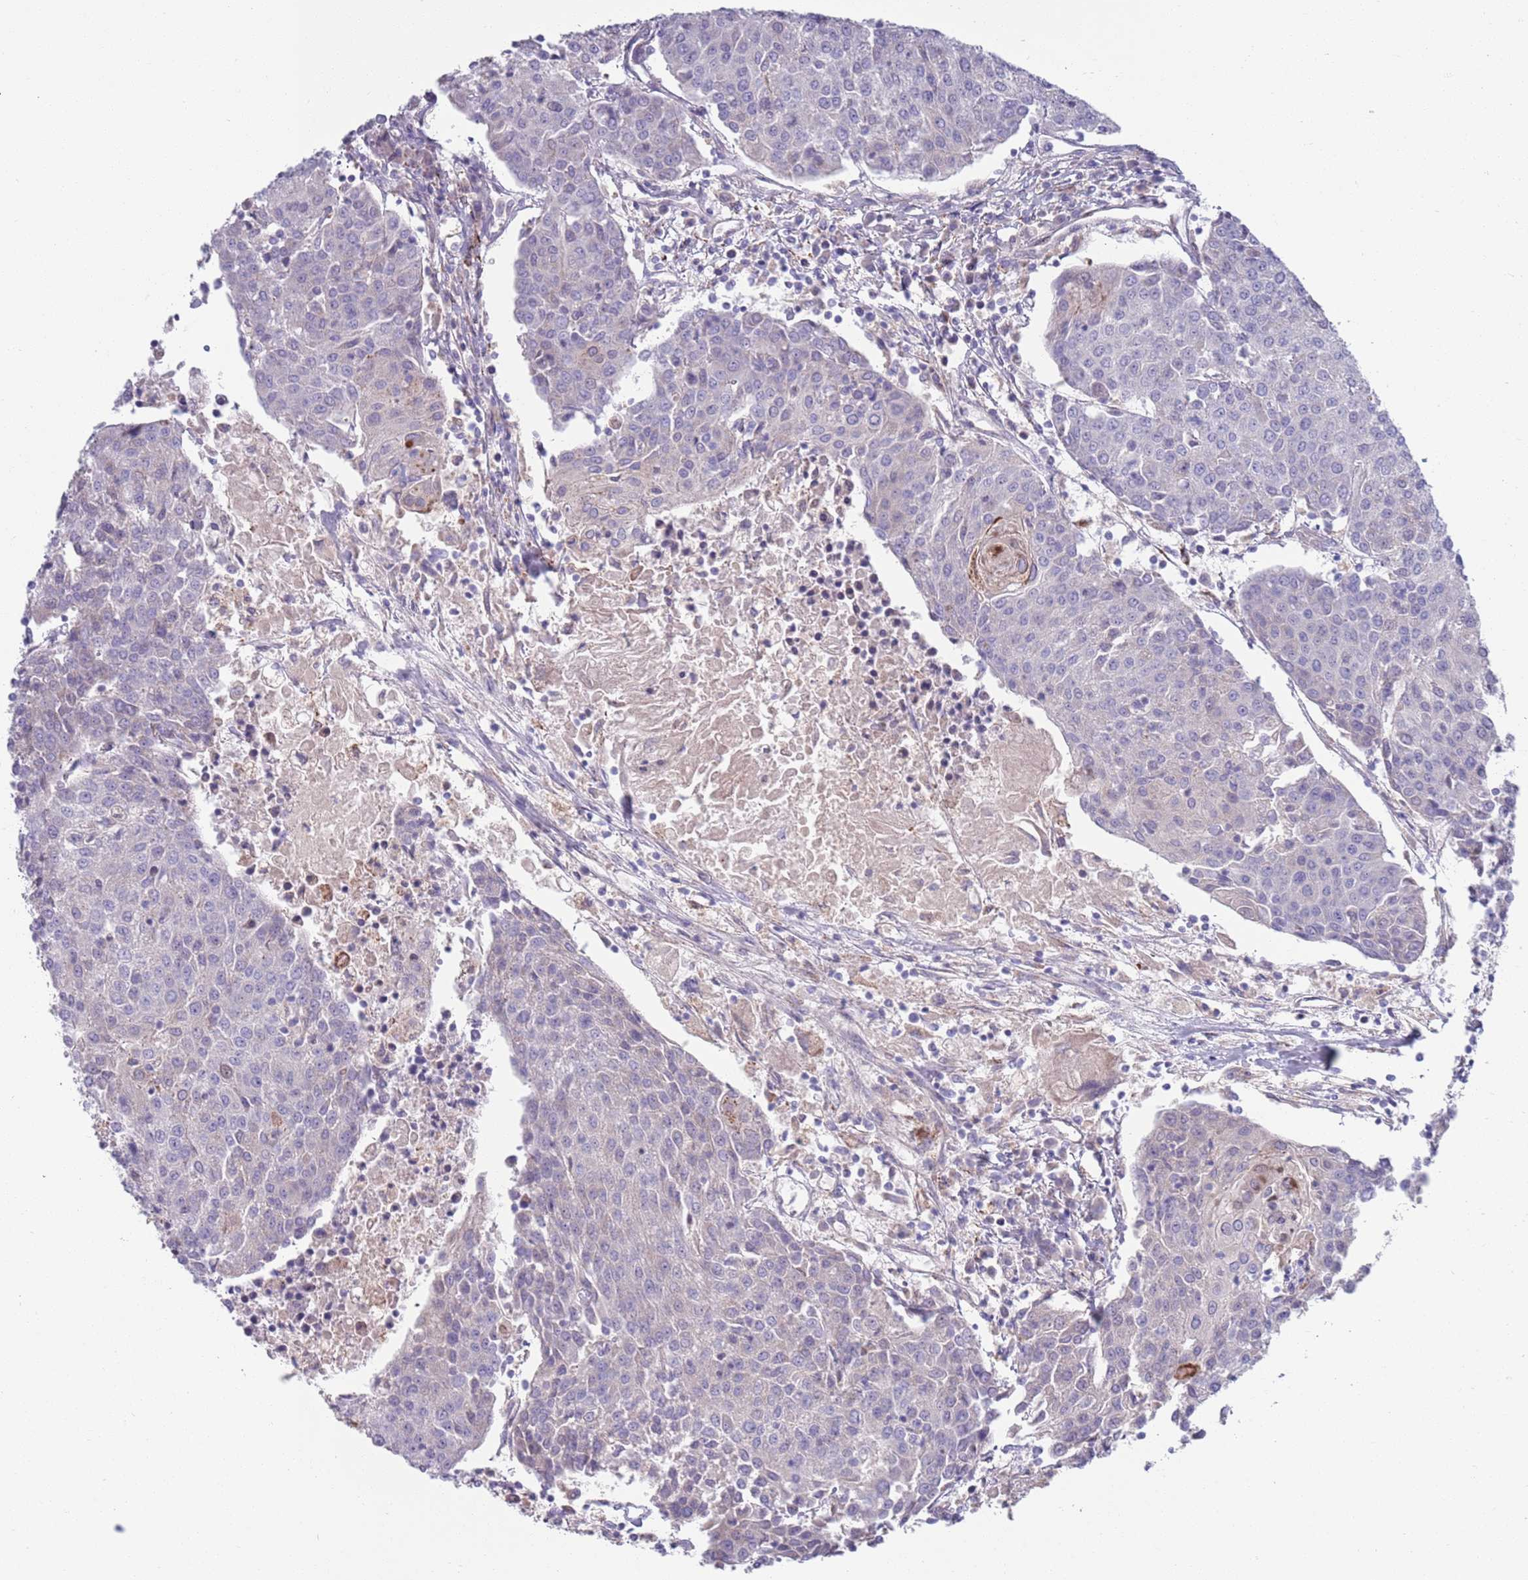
{"staining": {"intensity": "negative", "quantity": "none", "location": "none"}, "tissue": "urothelial cancer", "cell_type": "Tumor cells", "image_type": "cancer", "snomed": [{"axis": "morphology", "description": "Urothelial carcinoma, High grade"}, {"axis": "topography", "description": "Urinary bladder"}], "caption": "This is a micrograph of immunohistochemistry staining of urothelial carcinoma (high-grade), which shows no positivity in tumor cells.", "gene": "TYW1", "patient": {"sex": "female", "age": 85}}